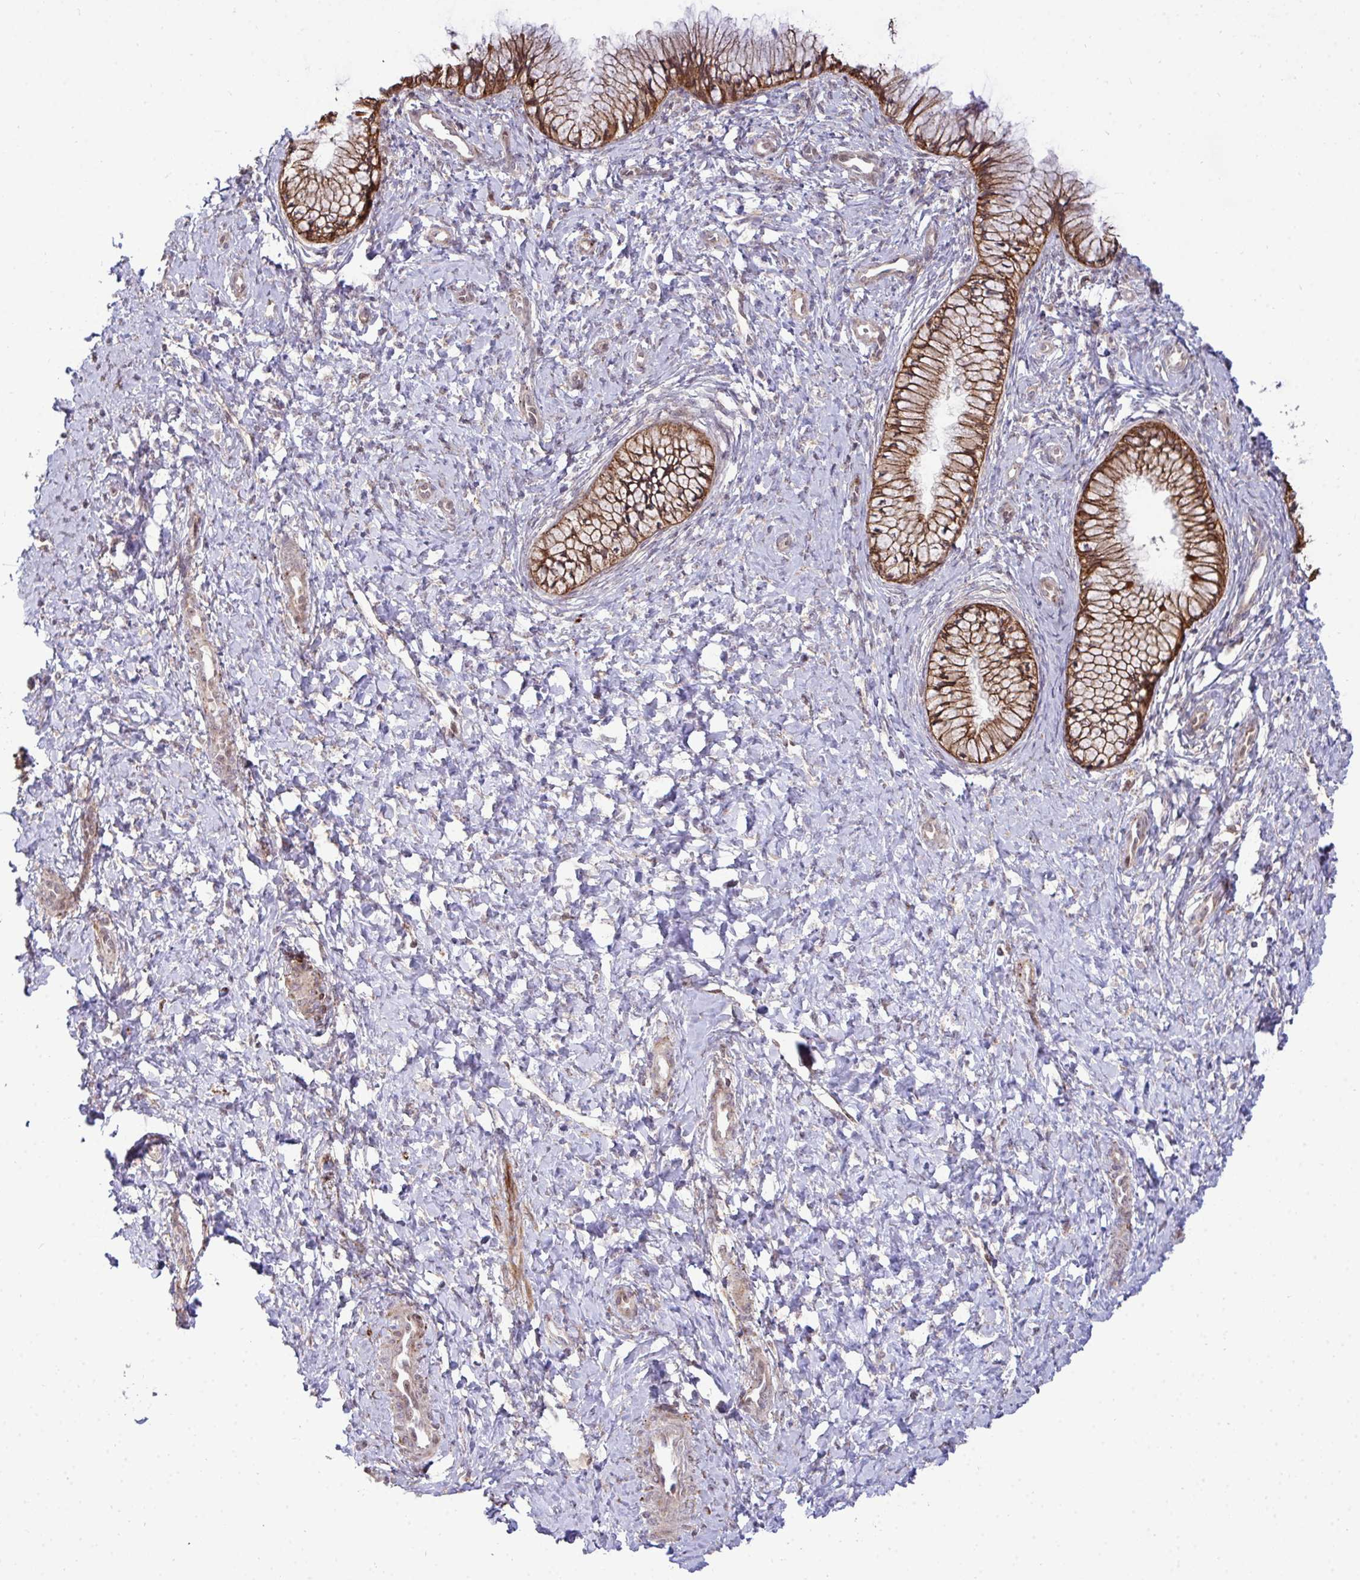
{"staining": {"intensity": "moderate", "quantity": ">75%", "location": "cytoplasmic/membranous"}, "tissue": "cervix", "cell_type": "Glandular cells", "image_type": "normal", "snomed": [{"axis": "morphology", "description": "Normal tissue, NOS"}, {"axis": "topography", "description": "Cervix"}], "caption": "Cervix stained with immunohistochemistry (IHC) exhibits moderate cytoplasmic/membranous expression in approximately >75% of glandular cells.", "gene": "TRIM44", "patient": {"sex": "female", "age": 37}}